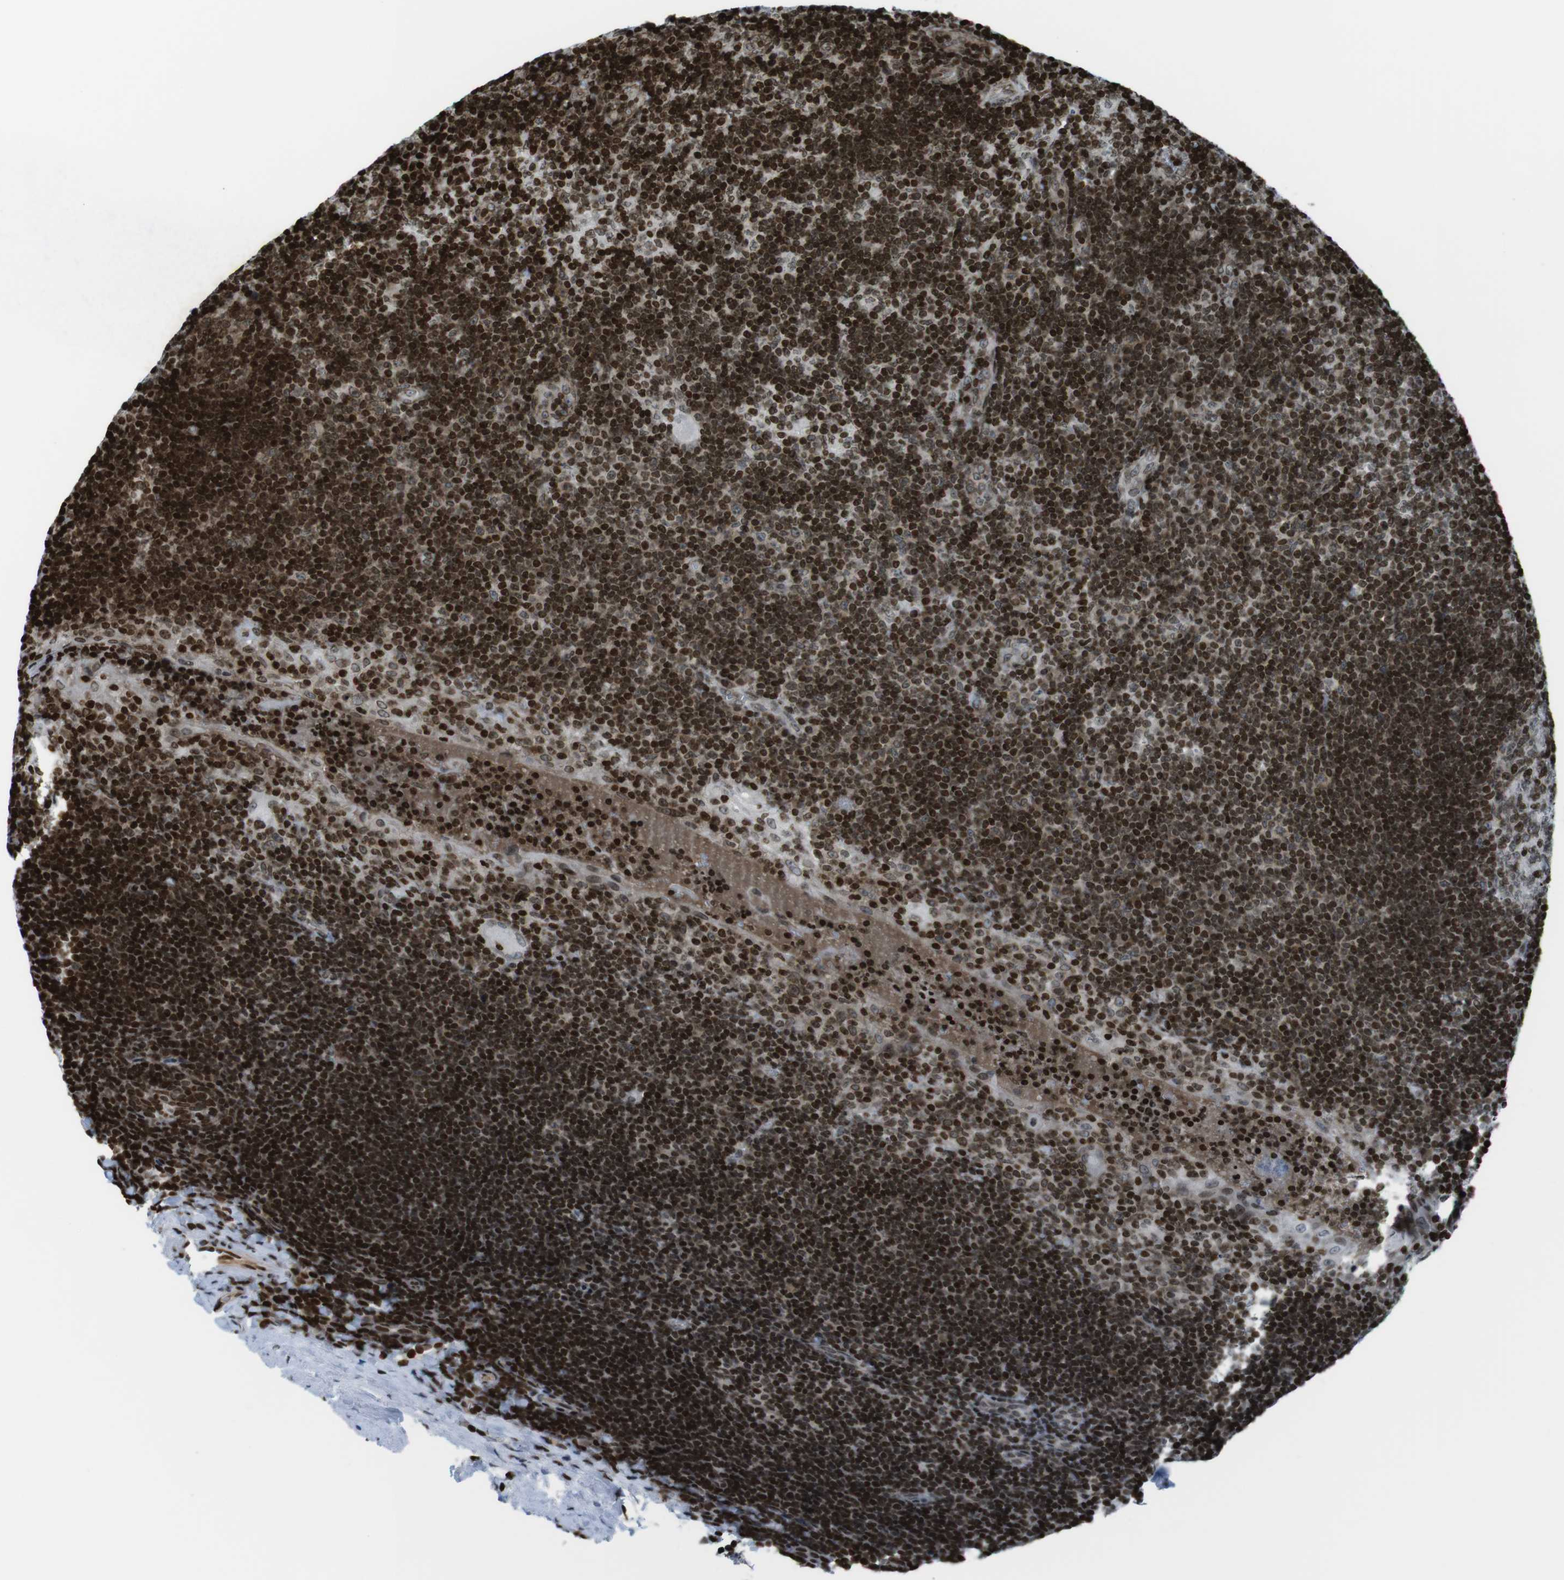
{"staining": {"intensity": "strong", "quantity": ">75%", "location": "nuclear"}, "tissue": "tonsil", "cell_type": "Germinal center cells", "image_type": "normal", "snomed": [{"axis": "morphology", "description": "Normal tissue, NOS"}, {"axis": "topography", "description": "Tonsil"}], "caption": "The image exhibits staining of normal tonsil, revealing strong nuclear protein positivity (brown color) within germinal center cells.", "gene": "H2AC8", "patient": {"sex": "male", "age": 37}}